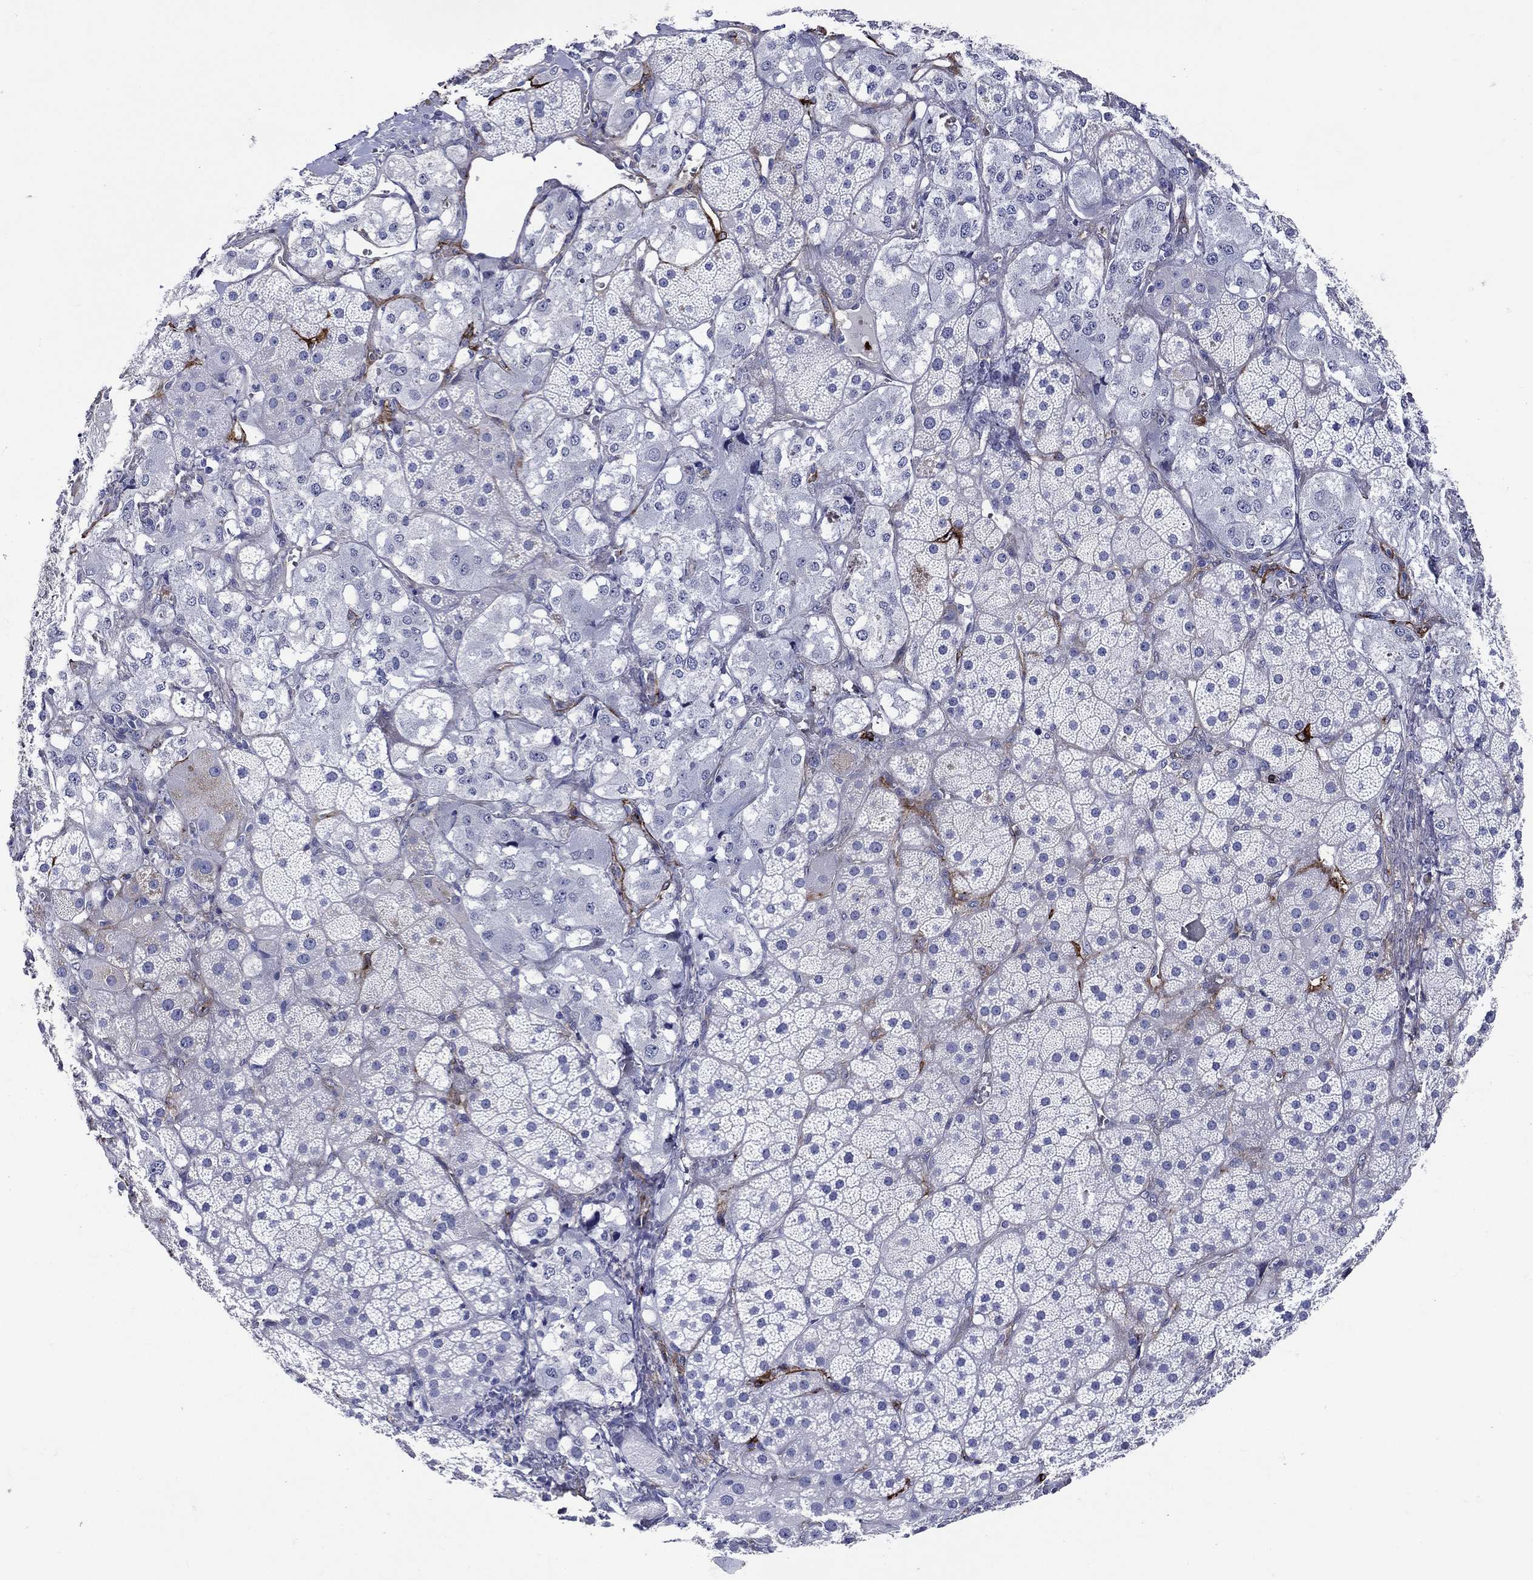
{"staining": {"intensity": "negative", "quantity": "none", "location": "none"}, "tissue": "adrenal gland", "cell_type": "Glandular cells", "image_type": "normal", "snomed": [{"axis": "morphology", "description": "Normal tissue, NOS"}, {"axis": "topography", "description": "Adrenal gland"}], "caption": "This micrograph is of benign adrenal gland stained with immunohistochemistry (IHC) to label a protein in brown with the nuclei are counter-stained blue. There is no positivity in glandular cells.", "gene": "ACE2", "patient": {"sex": "male", "age": 57}}